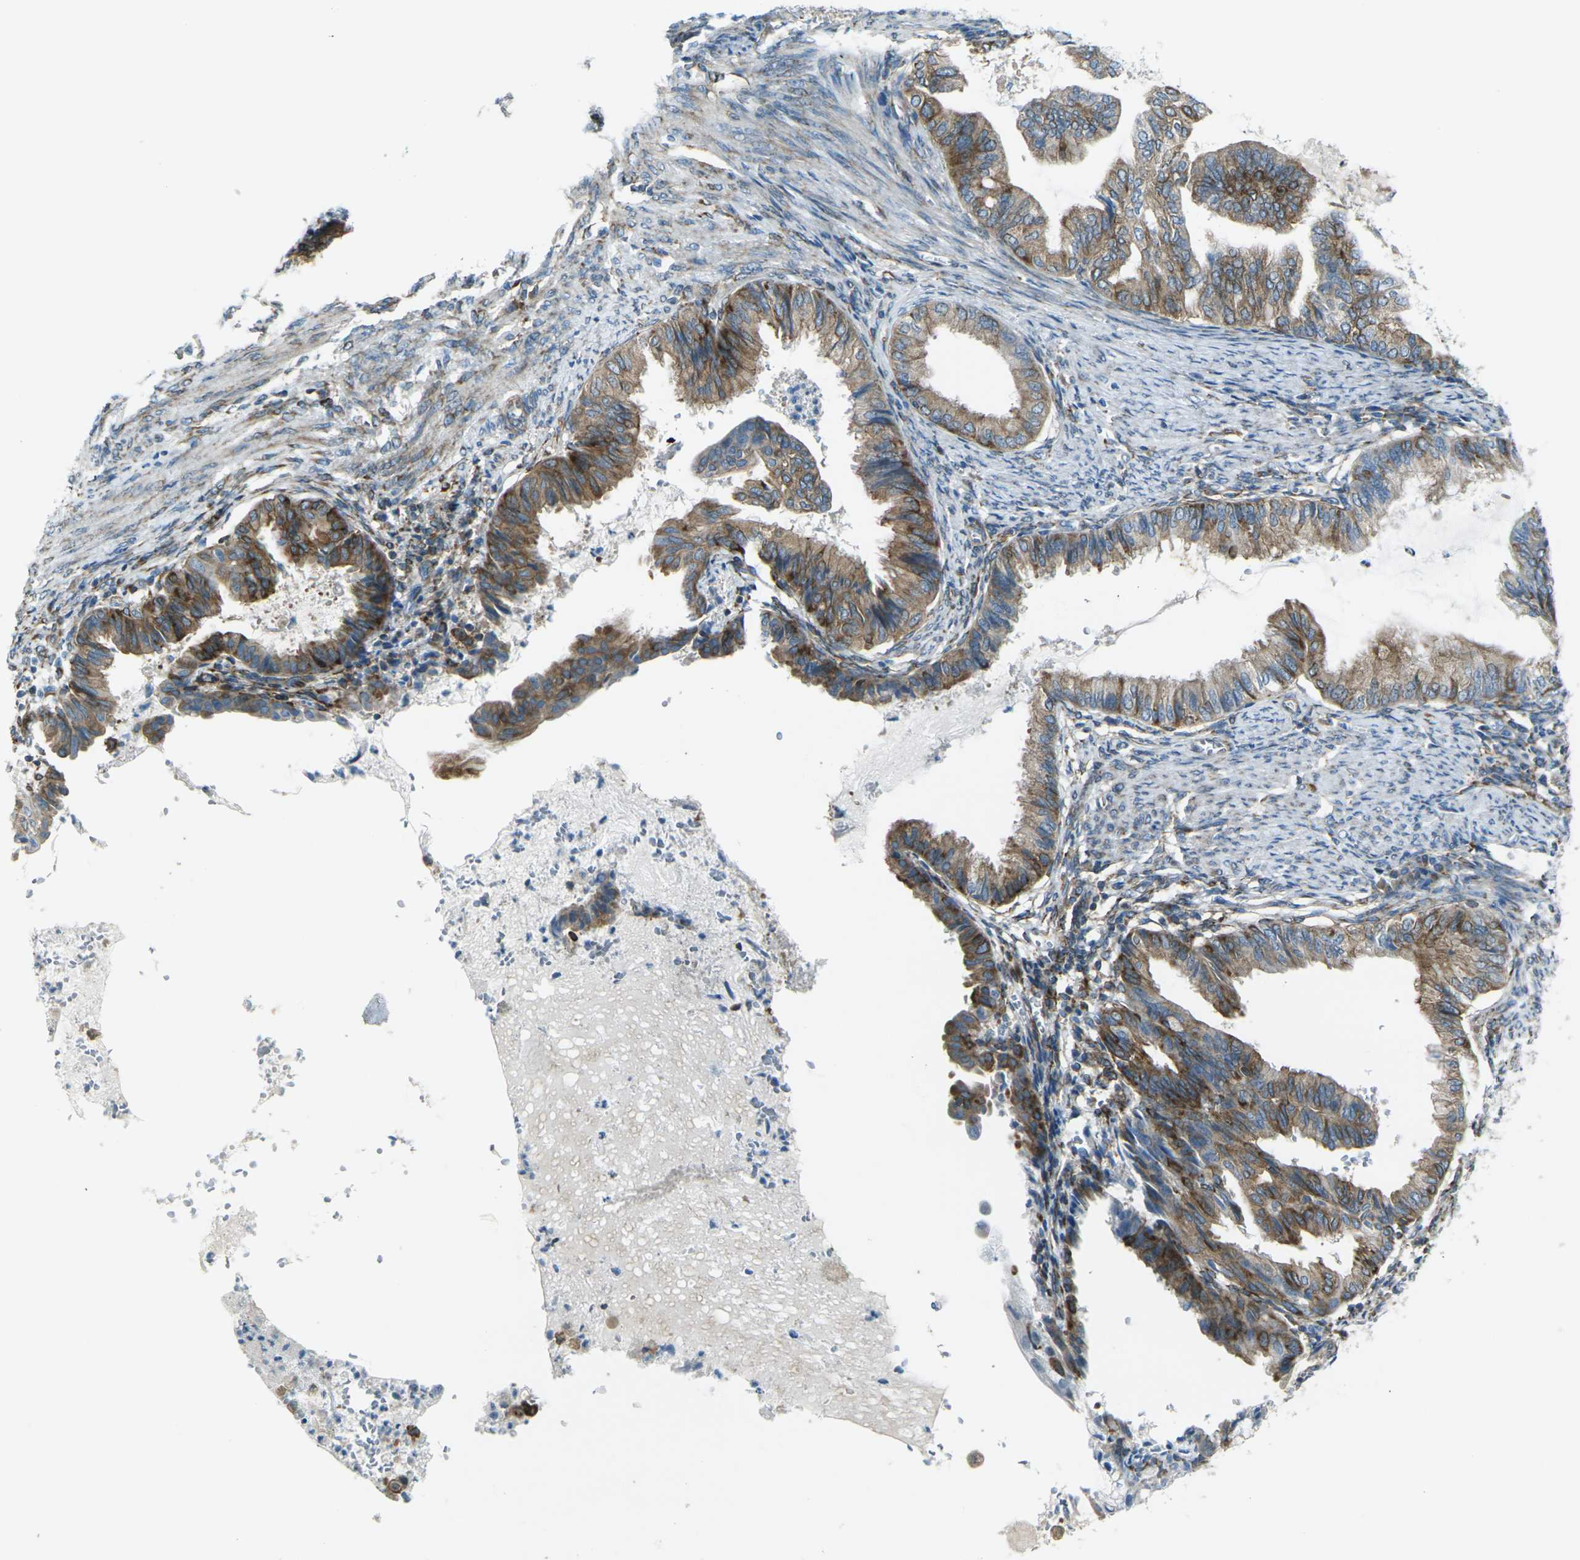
{"staining": {"intensity": "strong", "quantity": ">75%", "location": "cytoplasmic/membranous"}, "tissue": "endometrial cancer", "cell_type": "Tumor cells", "image_type": "cancer", "snomed": [{"axis": "morphology", "description": "Adenocarcinoma, NOS"}, {"axis": "topography", "description": "Endometrium"}], "caption": "Strong cytoplasmic/membranous expression for a protein is present in approximately >75% of tumor cells of adenocarcinoma (endometrial) using immunohistochemistry.", "gene": "CELSR2", "patient": {"sex": "female", "age": 86}}